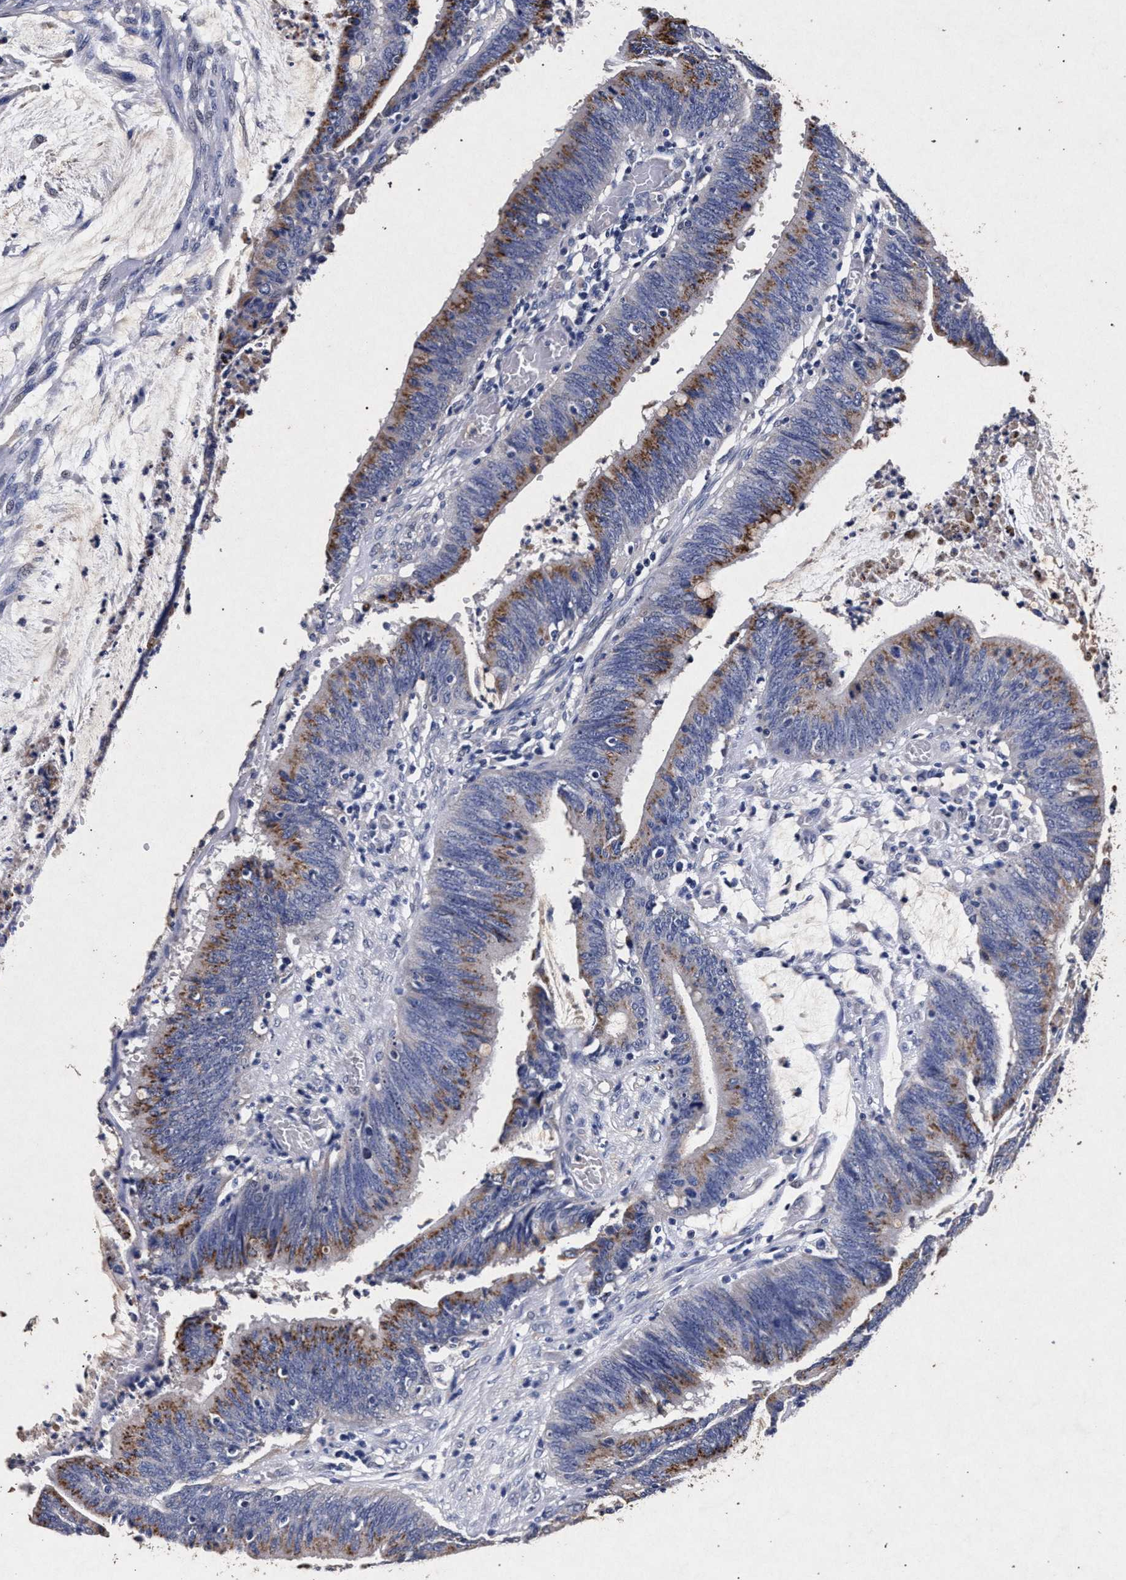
{"staining": {"intensity": "moderate", "quantity": ">75%", "location": "cytoplasmic/membranous"}, "tissue": "colorectal cancer", "cell_type": "Tumor cells", "image_type": "cancer", "snomed": [{"axis": "morphology", "description": "Adenocarcinoma, NOS"}, {"axis": "topography", "description": "Rectum"}], "caption": "This histopathology image reveals immunohistochemistry (IHC) staining of human colorectal cancer, with medium moderate cytoplasmic/membranous positivity in about >75% of tumor cells.", "gene": "ATP1A2", "patient": {"sex": "female", "age": 66}}